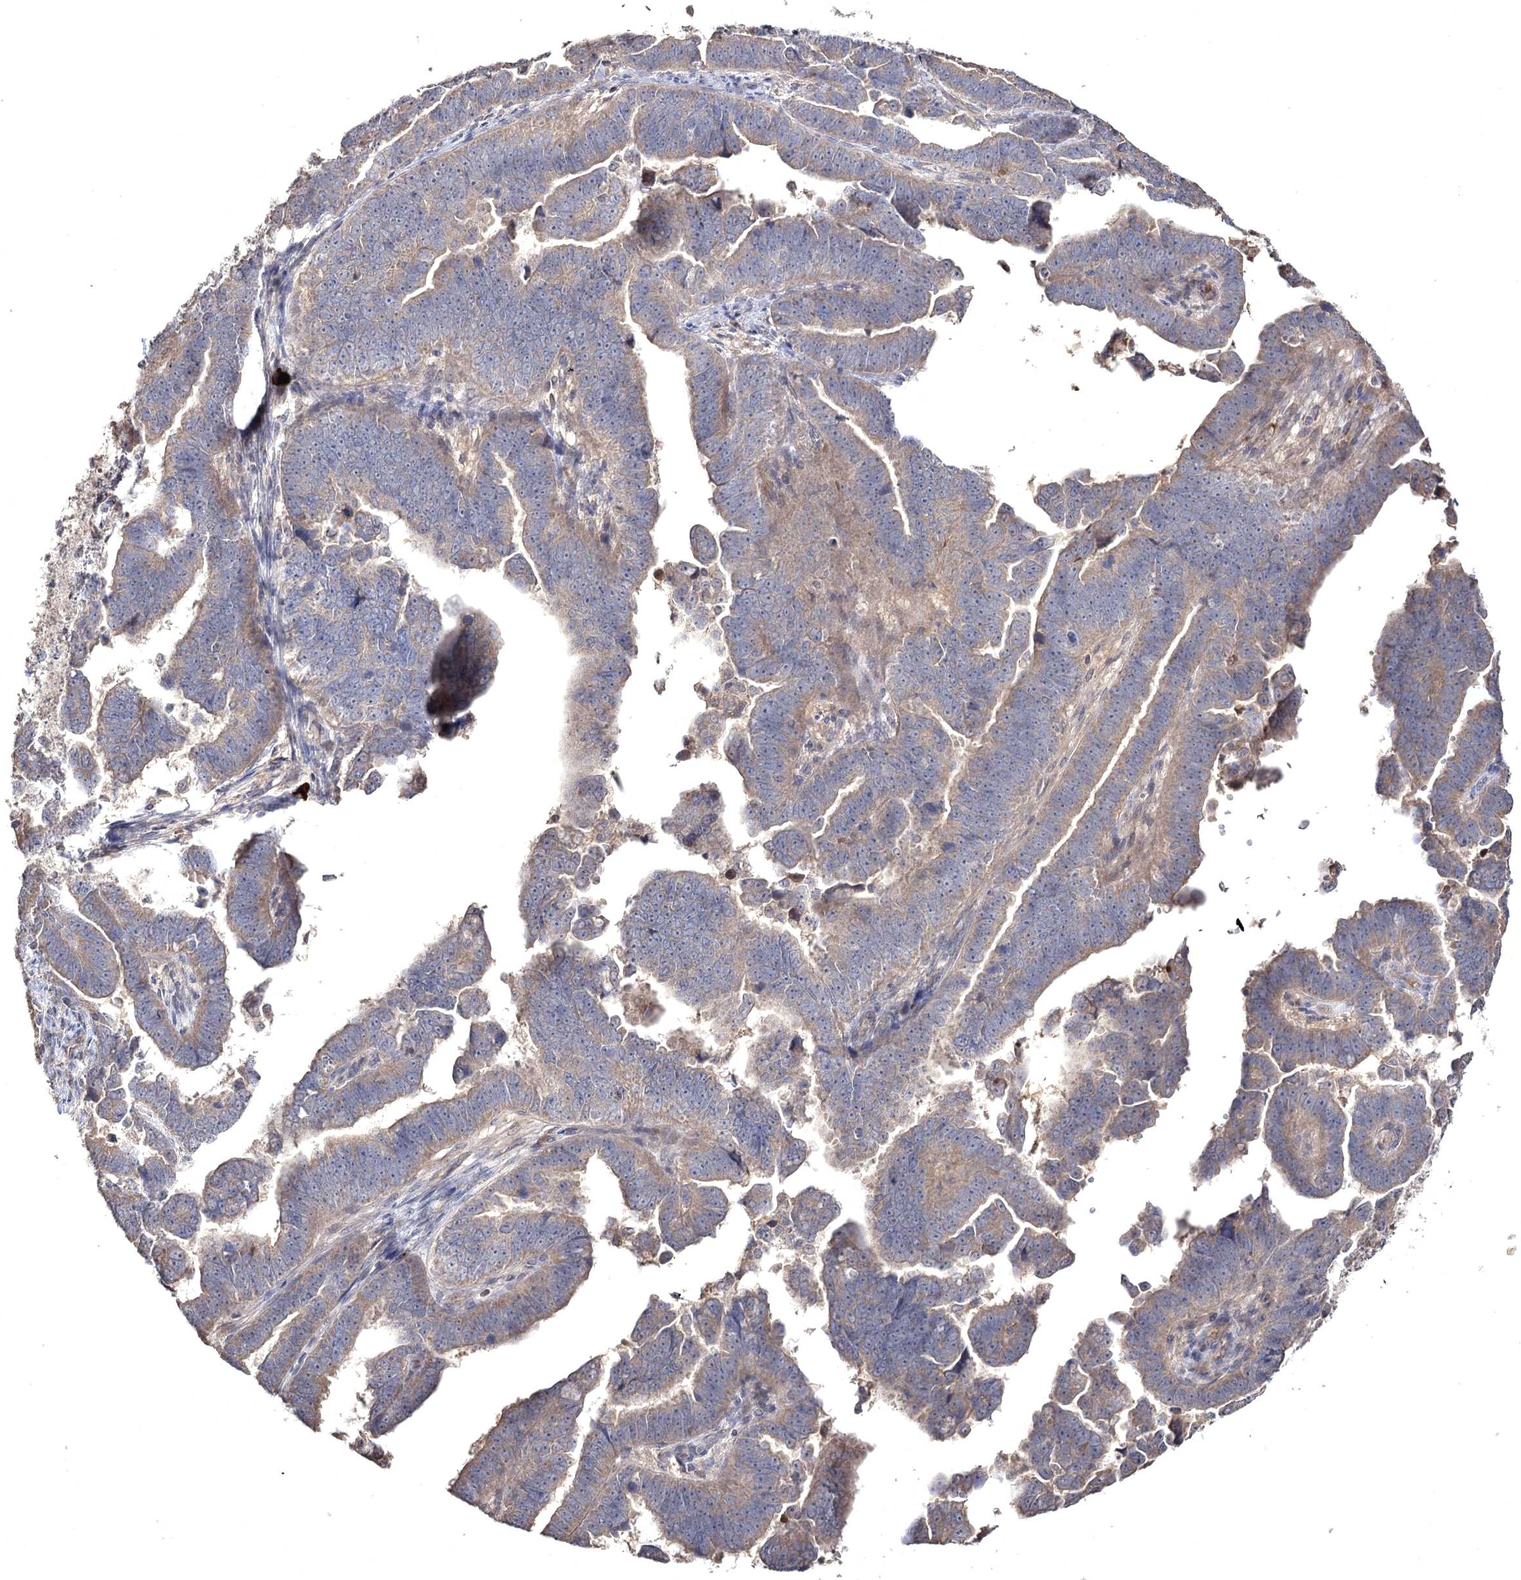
{"staining": {"intensity": "weak", "quantity": "25%-75%", "location": "cytoplasmic/membranous"}, "tissue": "endometrial cancer", "cell_type": "Tumor cells", "image_type": "cancer", "snomed": [{"axis": "morphology", "description": "Adenocarcinoma, NOS"}, {"axis": "topography", "description": "Endometrium"}], "caption": "Immunohistochemical staining of adenocarcinoma (endometrial) exhibits low levels of weak cytoplasmic/membranous staining in about 25%-75% of tumor cells. (brown staining indicates protein expression, while blue staining denotes nuclei).", "gene": "SEMA4G", "patient": {"sex": "female", "age": 75}}